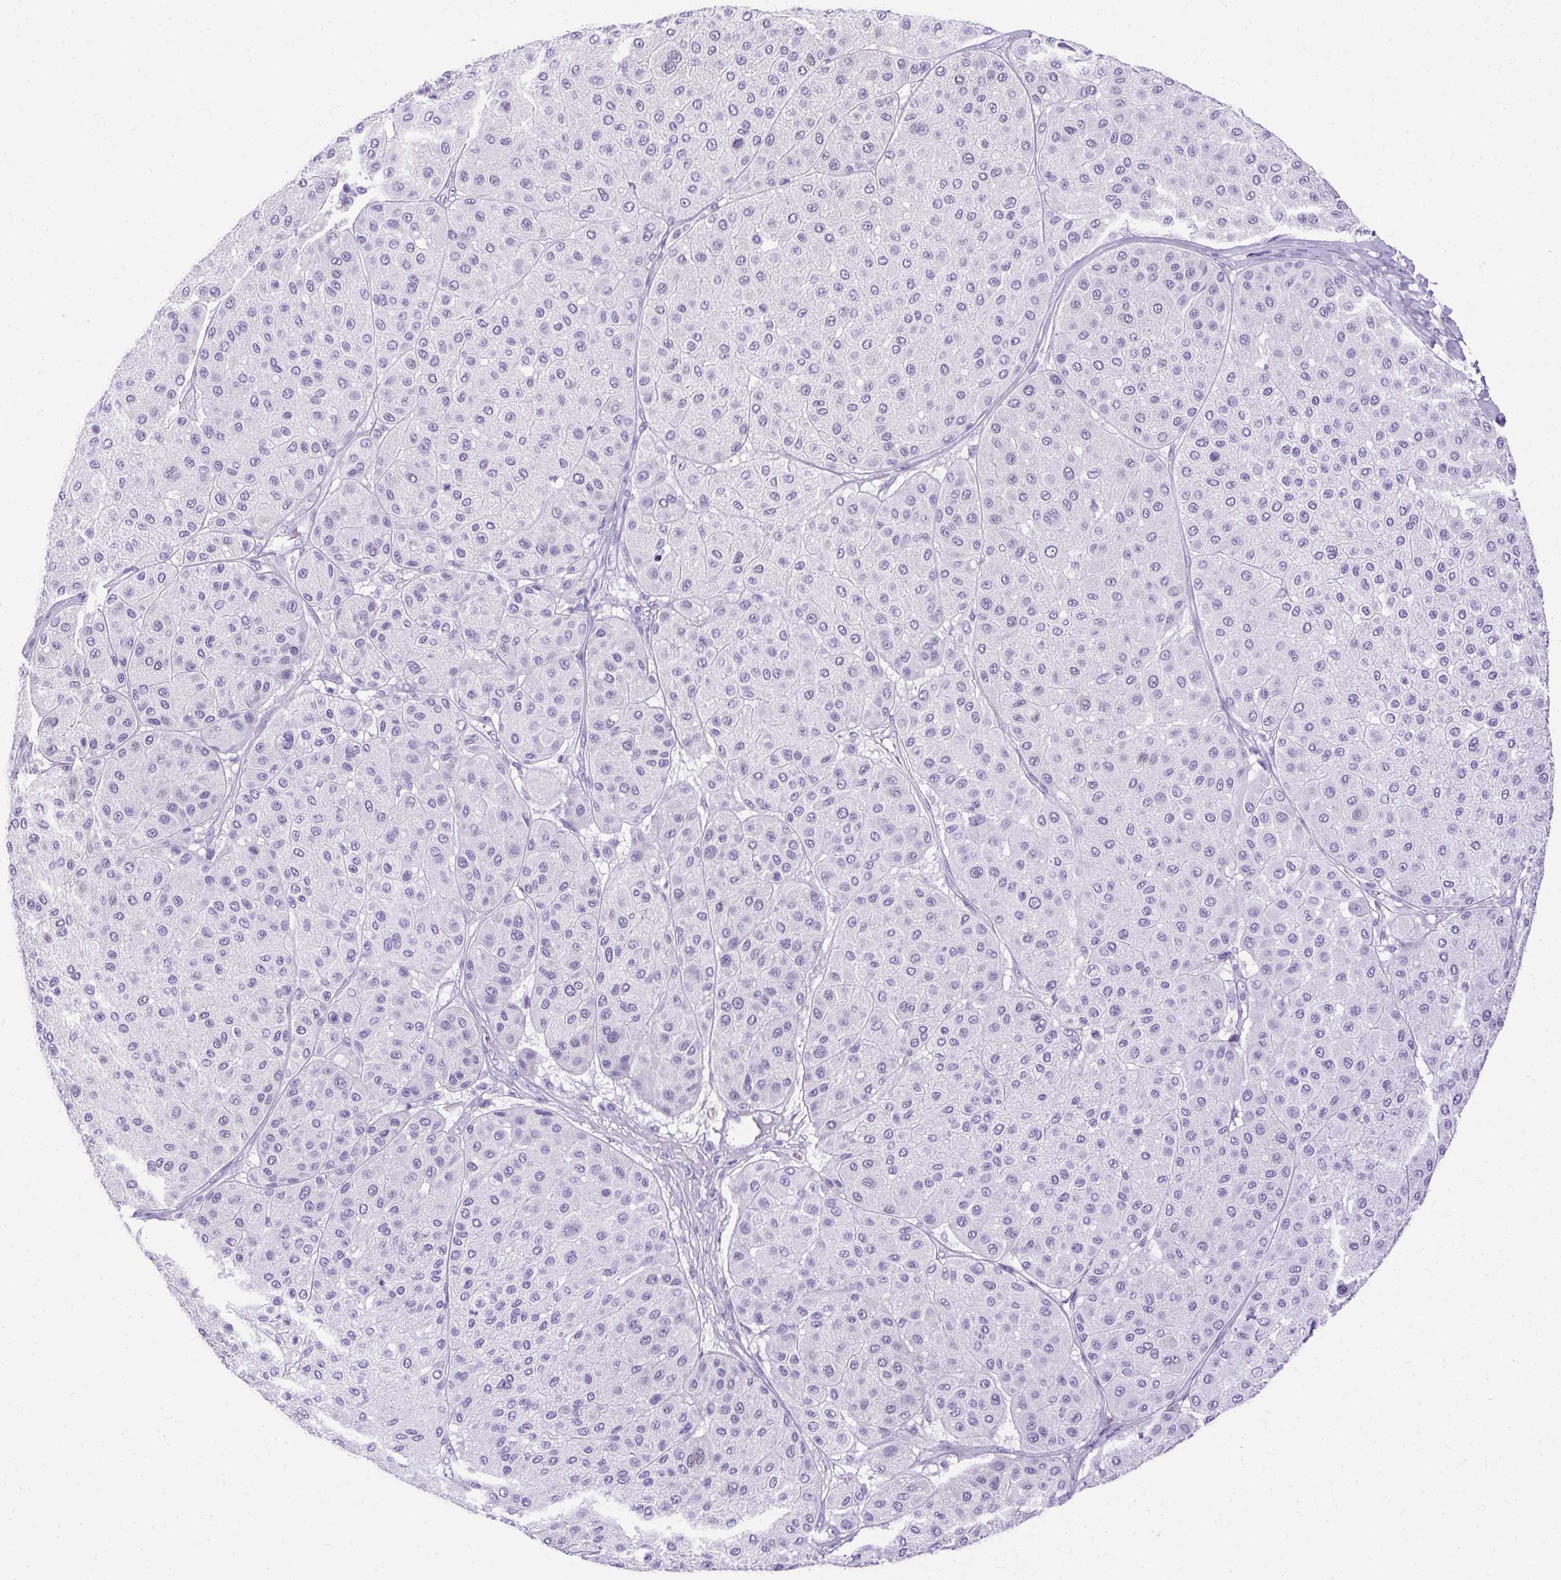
{"staining": {"intensity": "negative", "quantity": "none", "location": "none"}, "tissue": "melanoma", "cell_type": "Tumor cells", "image_type": "cancer", "snomed": [{"axis": "morphology", "description": "Malignant melanoma, Metastatic site"}, {"axis": "topography", "description": "Smooth muscle"}], "caption": "Tumor cells are negative for brown protein staining in melanoma.", "gene": "AVIL", "patient": {"sex": "male", "age": 41}}